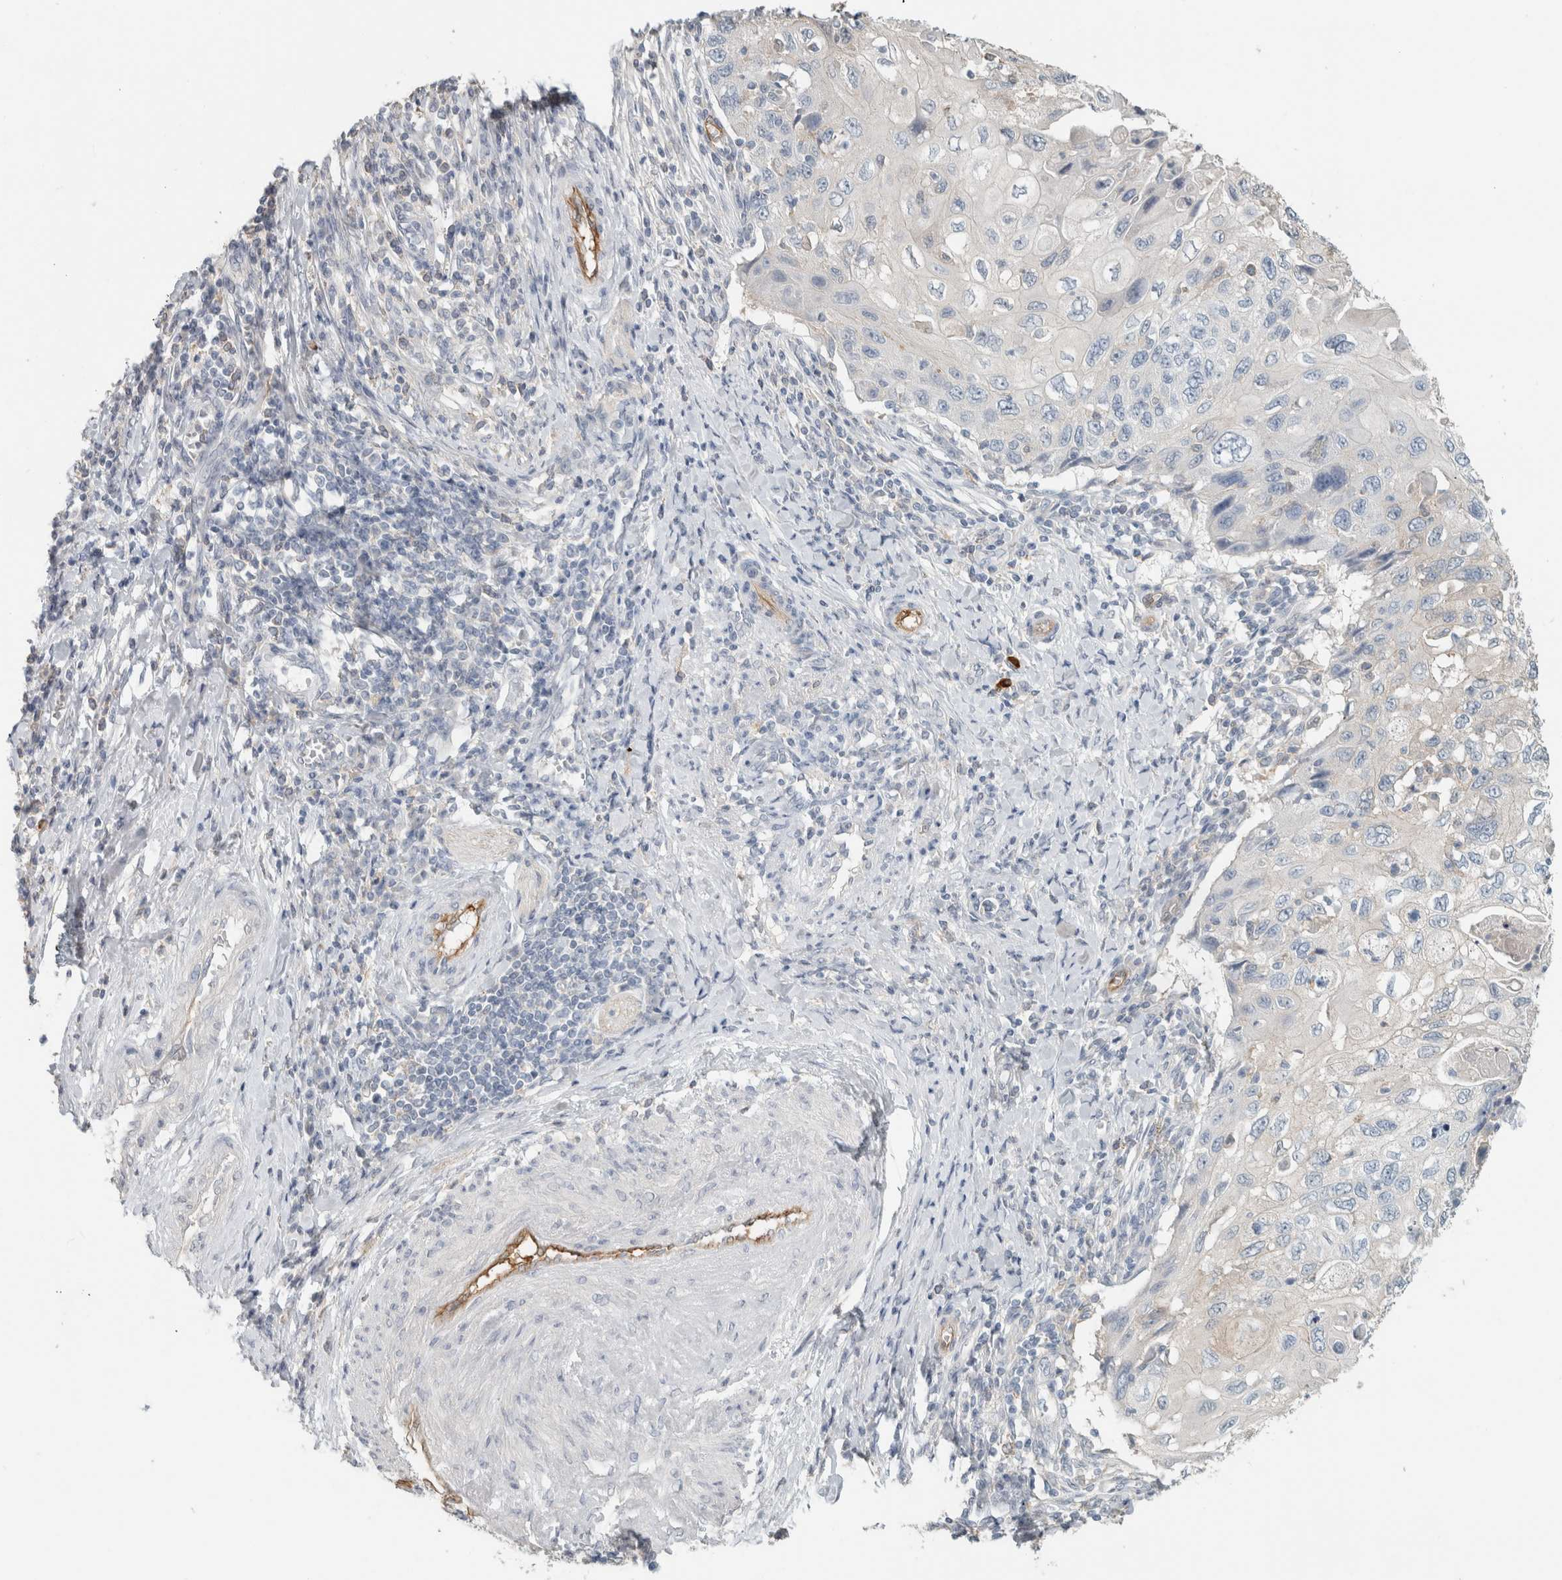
{"staining": {"intensity": "negative", "quantity": "none", "location": "none"}, "tissue": "cervical cancer", "cell_type": "Tumor cells", "image_type": "cancer", "snomed": [{"axis": "morphology", "description": "Squamous cell carcinoma, NOS"}, {"axis": "topography", "description": "Cervix"}], "caption": "An IHC photomicrograph of cervical cancer is shown. There is no staining in tumor cells of cervical cancer.", "gene": "SCIN", "patient": {"sex": "female", "age": 70}}